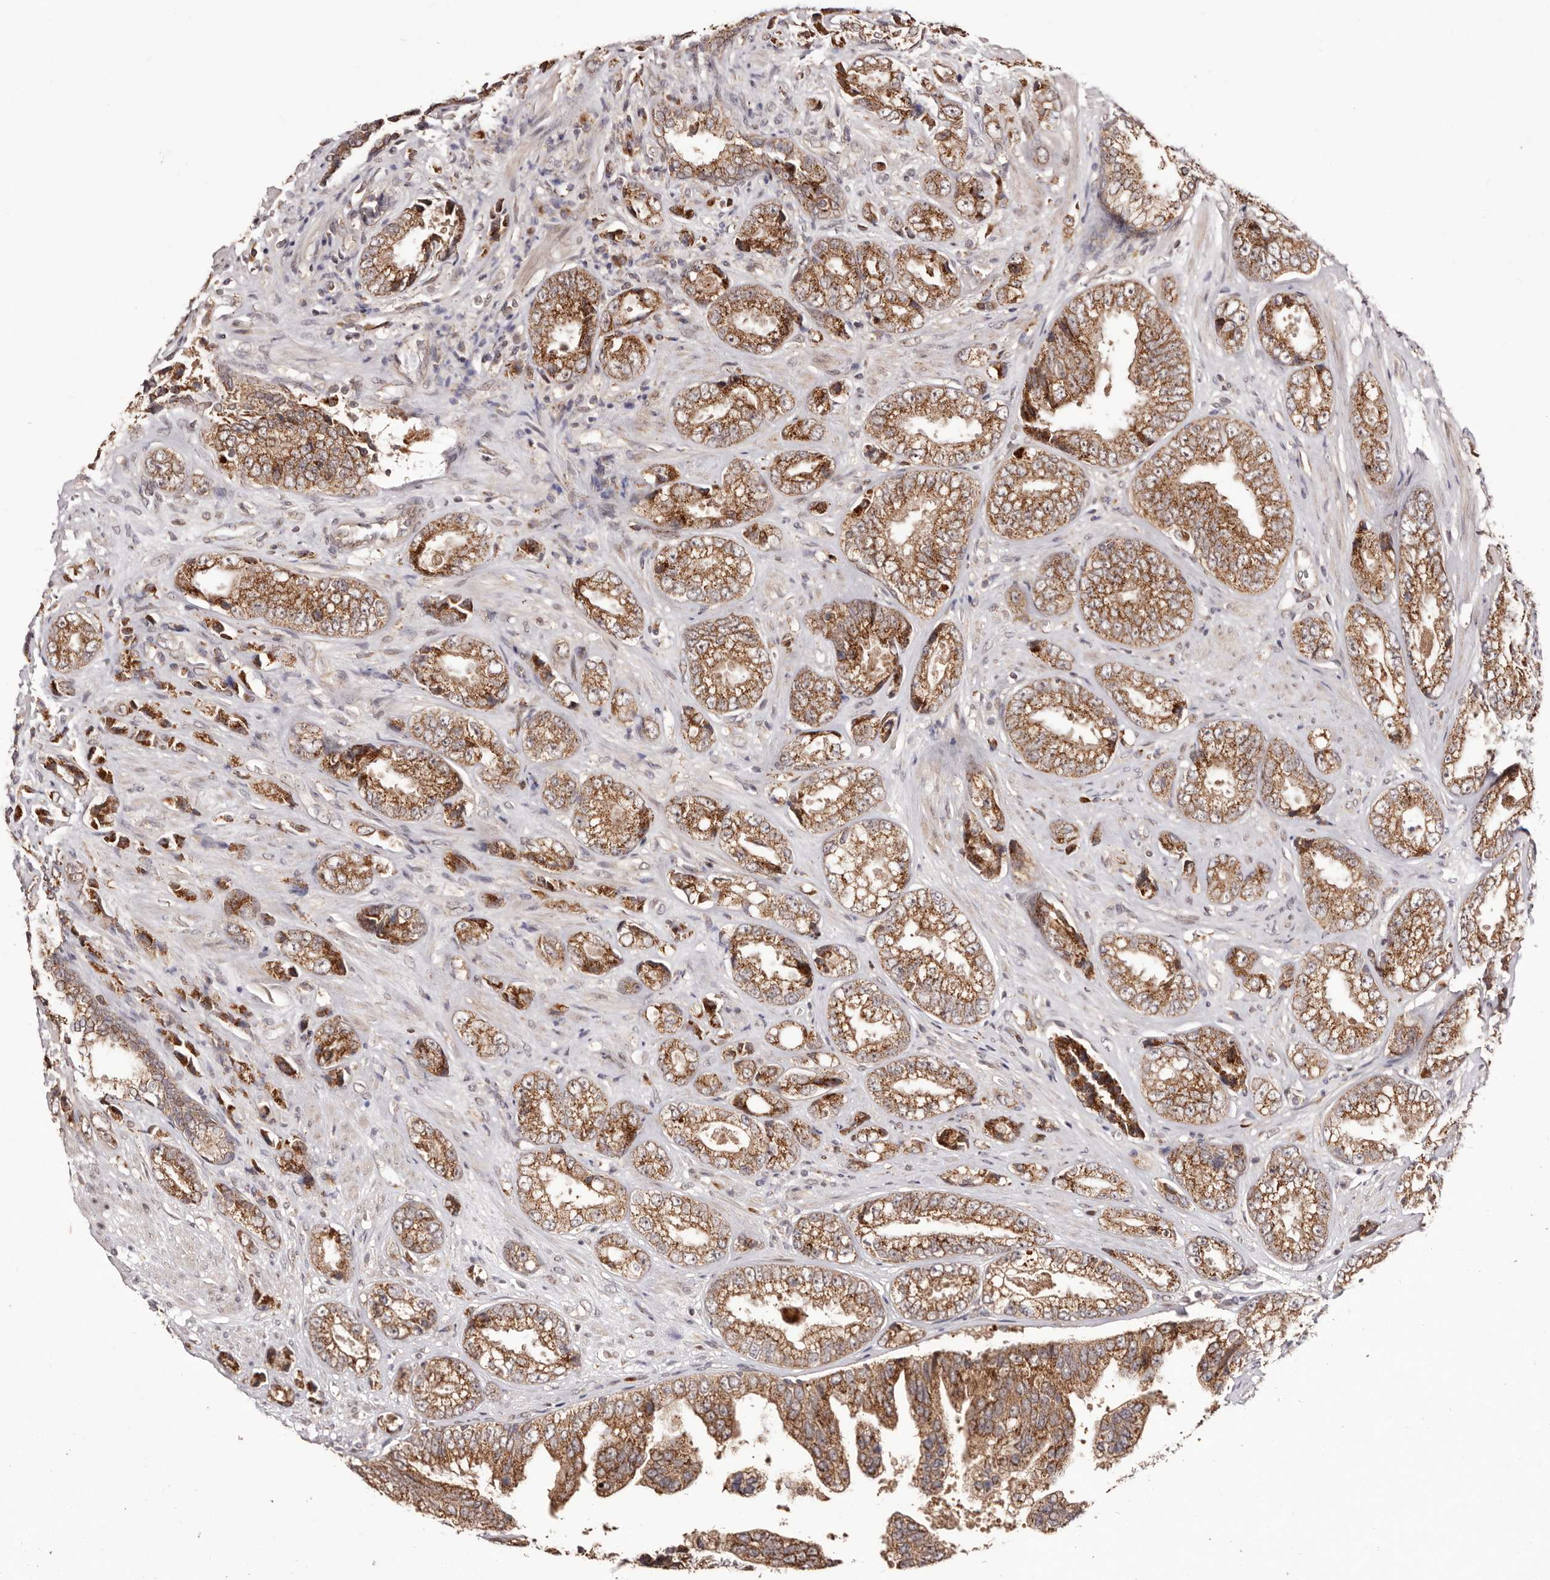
{"staining": {"intensity": "moderate", "quantity": ">75%", "location": "cytoplasmic/membranous"}, "tissue": "prostate cancer", "cell_type": "Tumor cells", "image_type": "cancer", "snomed": [{"axis": "morphology", "description": "Adenocarcinoma, High grade"}, {"axis": "topography", "description": "Prostate"}], "caption": "Immunohistochemistry (IHC) photomicrograph of prostate high-grade adenocarcinoma stained for a protein (brown), which displays medium levels of moderate cytoplasmic/membranous expression in approximately >75% of tumor cells.", "gene": "EGR3", "patient": {"sex": "male", "age": 61}}